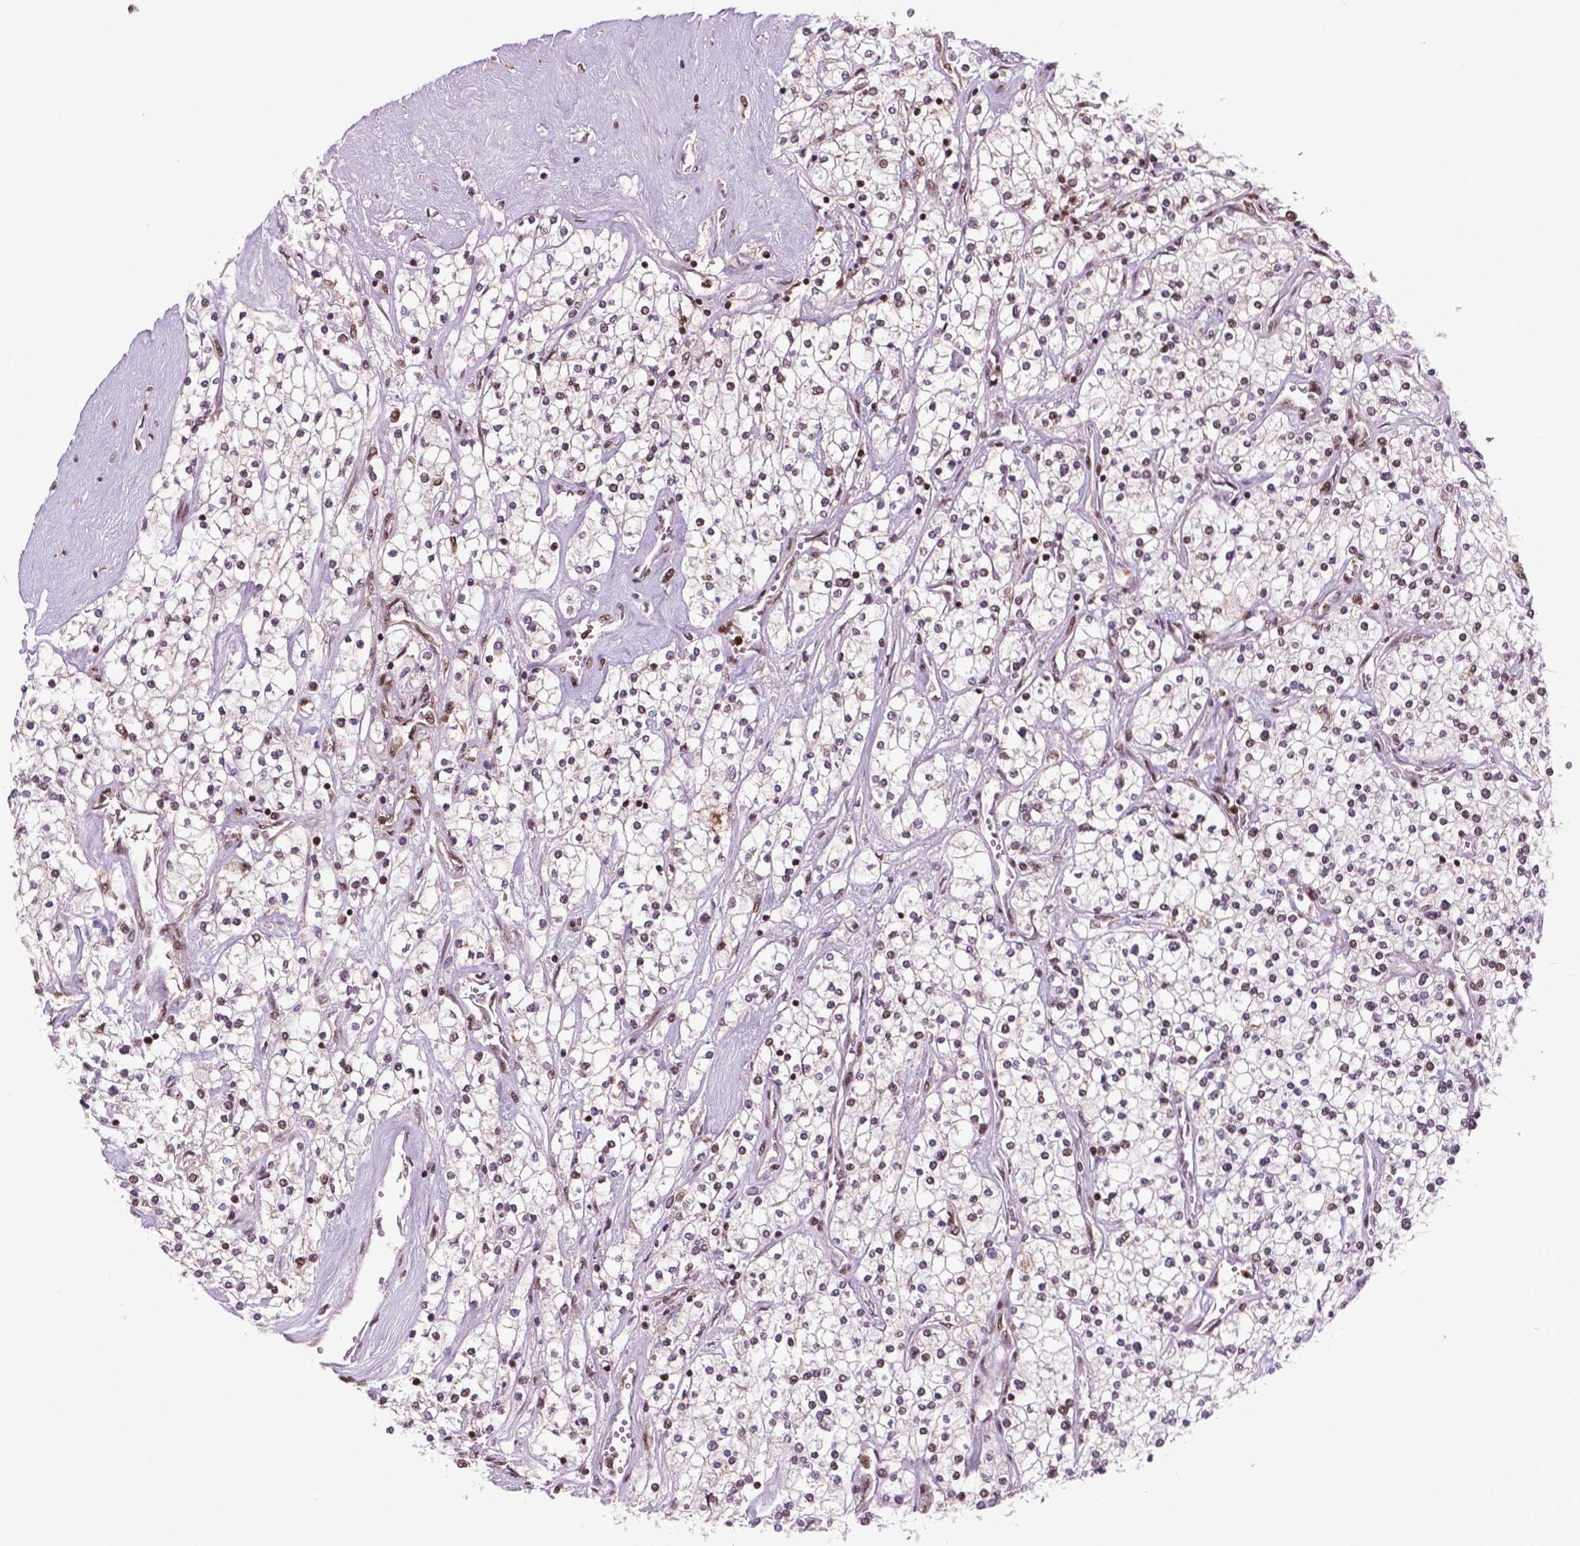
{"staining": {"intensity": "moderate", "quantity": ">75%", "location": "nuclear"}, "tissue": "renal cancer", "cell_type": "Tumor cells", "image_type": "cancer", "snomed": [{"axis": "morphology", "description": "Adenocarcinoma, NOS"}, {"axis": "topography", "description": "Kidney"}], "caption": "Renal cancer (adenocarcinoma) was stained to show a protein in brown. There is medium levels of moderate nuclear positivity in approximately >75% of tumor cells.", "gene": "SIRT6", "patient": {"sex": "male", "age": 80}}